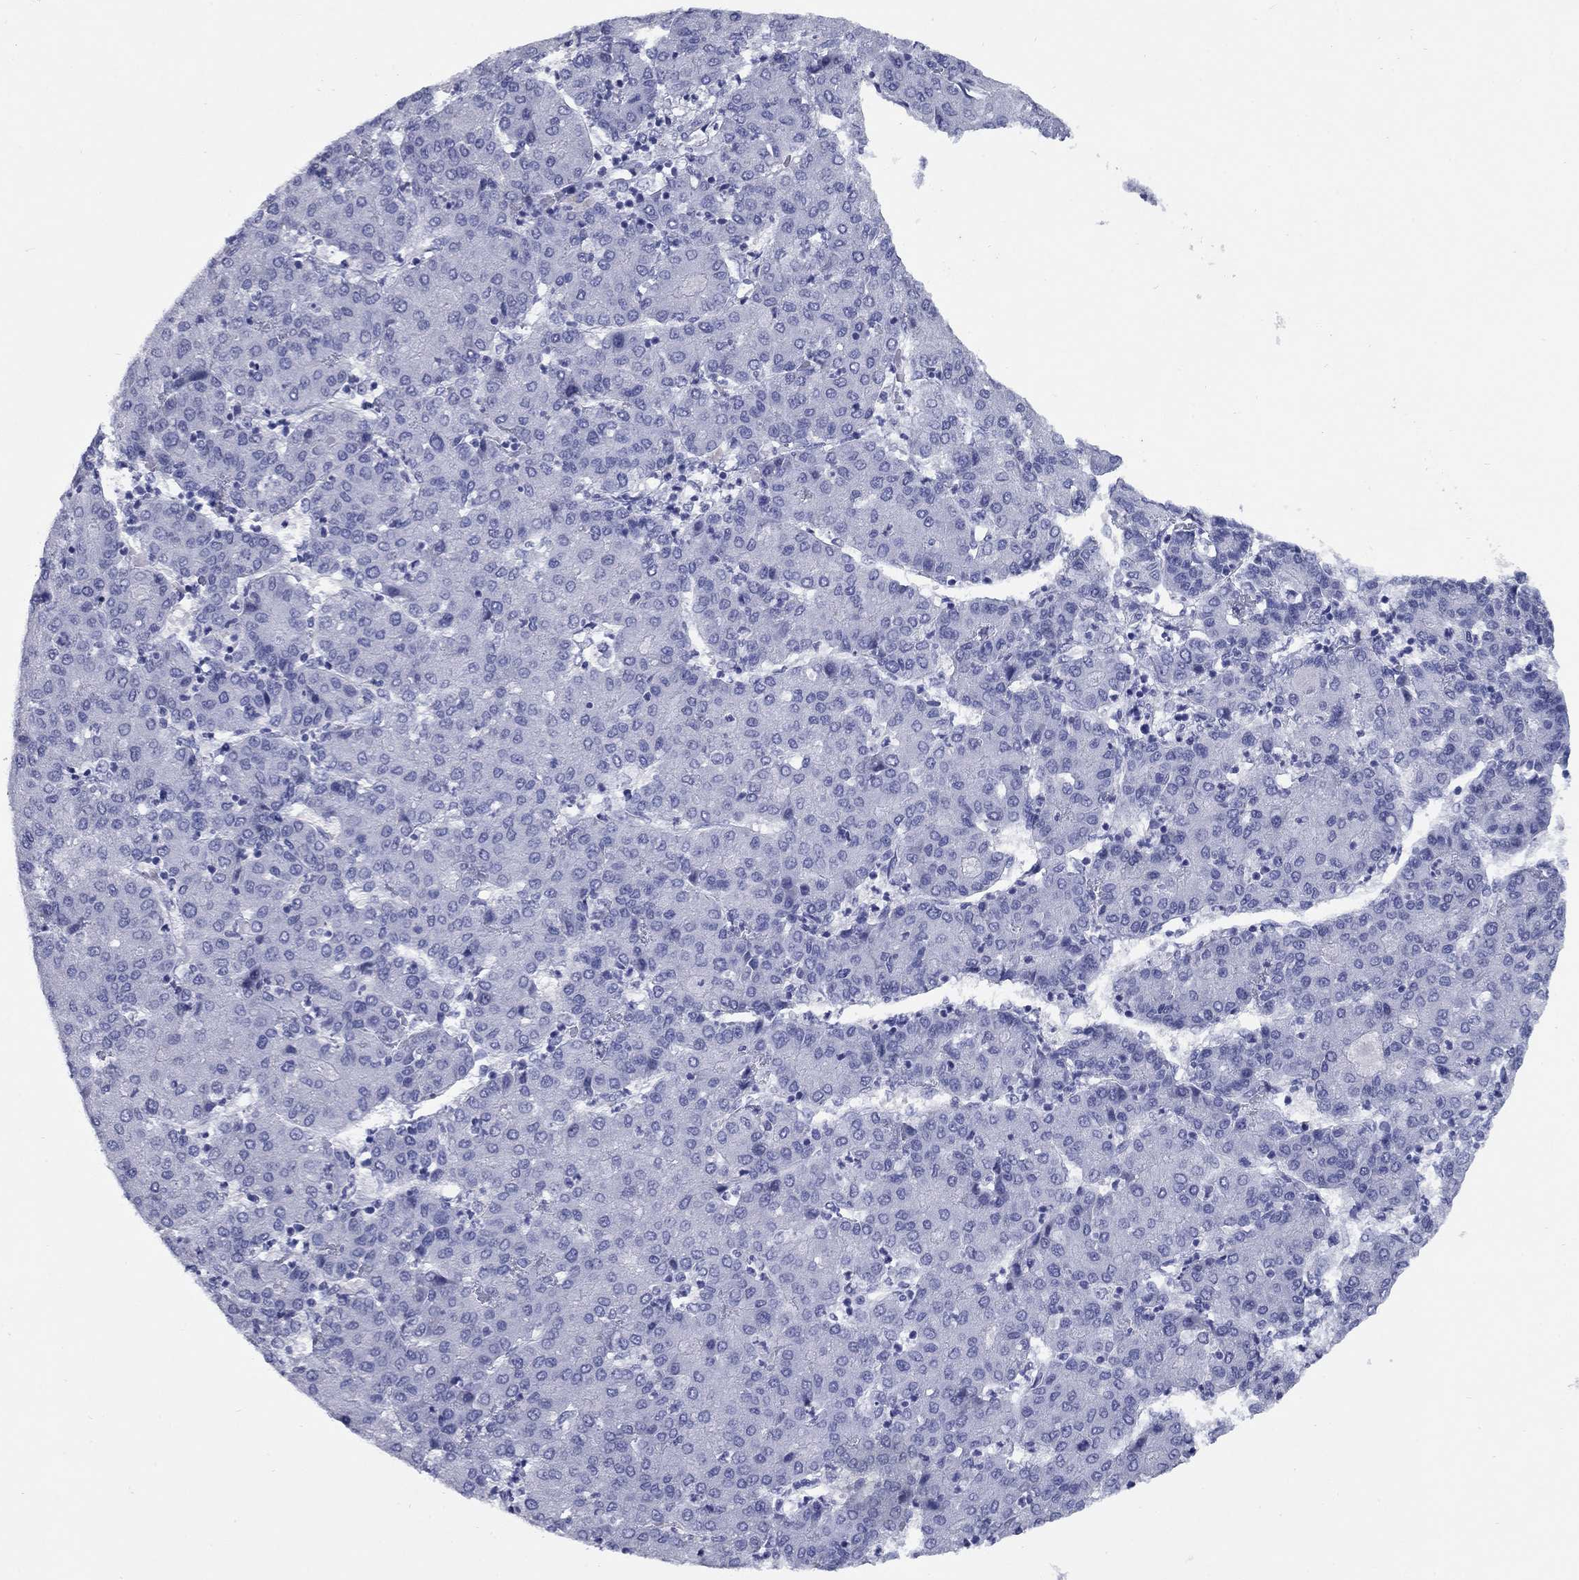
{"staining": {"intensity": "negative", "quantity": "none", "location": "none"}, "tissue": "liver cancer", "cell_type": "Tumor cells", "image_type": "cancer", "snomed": [{"axis": "morphology", "description": "Carcinoma, Hepatocellular, NOS"}, {"axis": "topography", "description": "Liver"}], "caption": "Photomicrograph shows no protein positivity in tumor cells of liver cancer tissue.", "gene": "NPPA", "patient": {"sex": "male", "age": 65}}